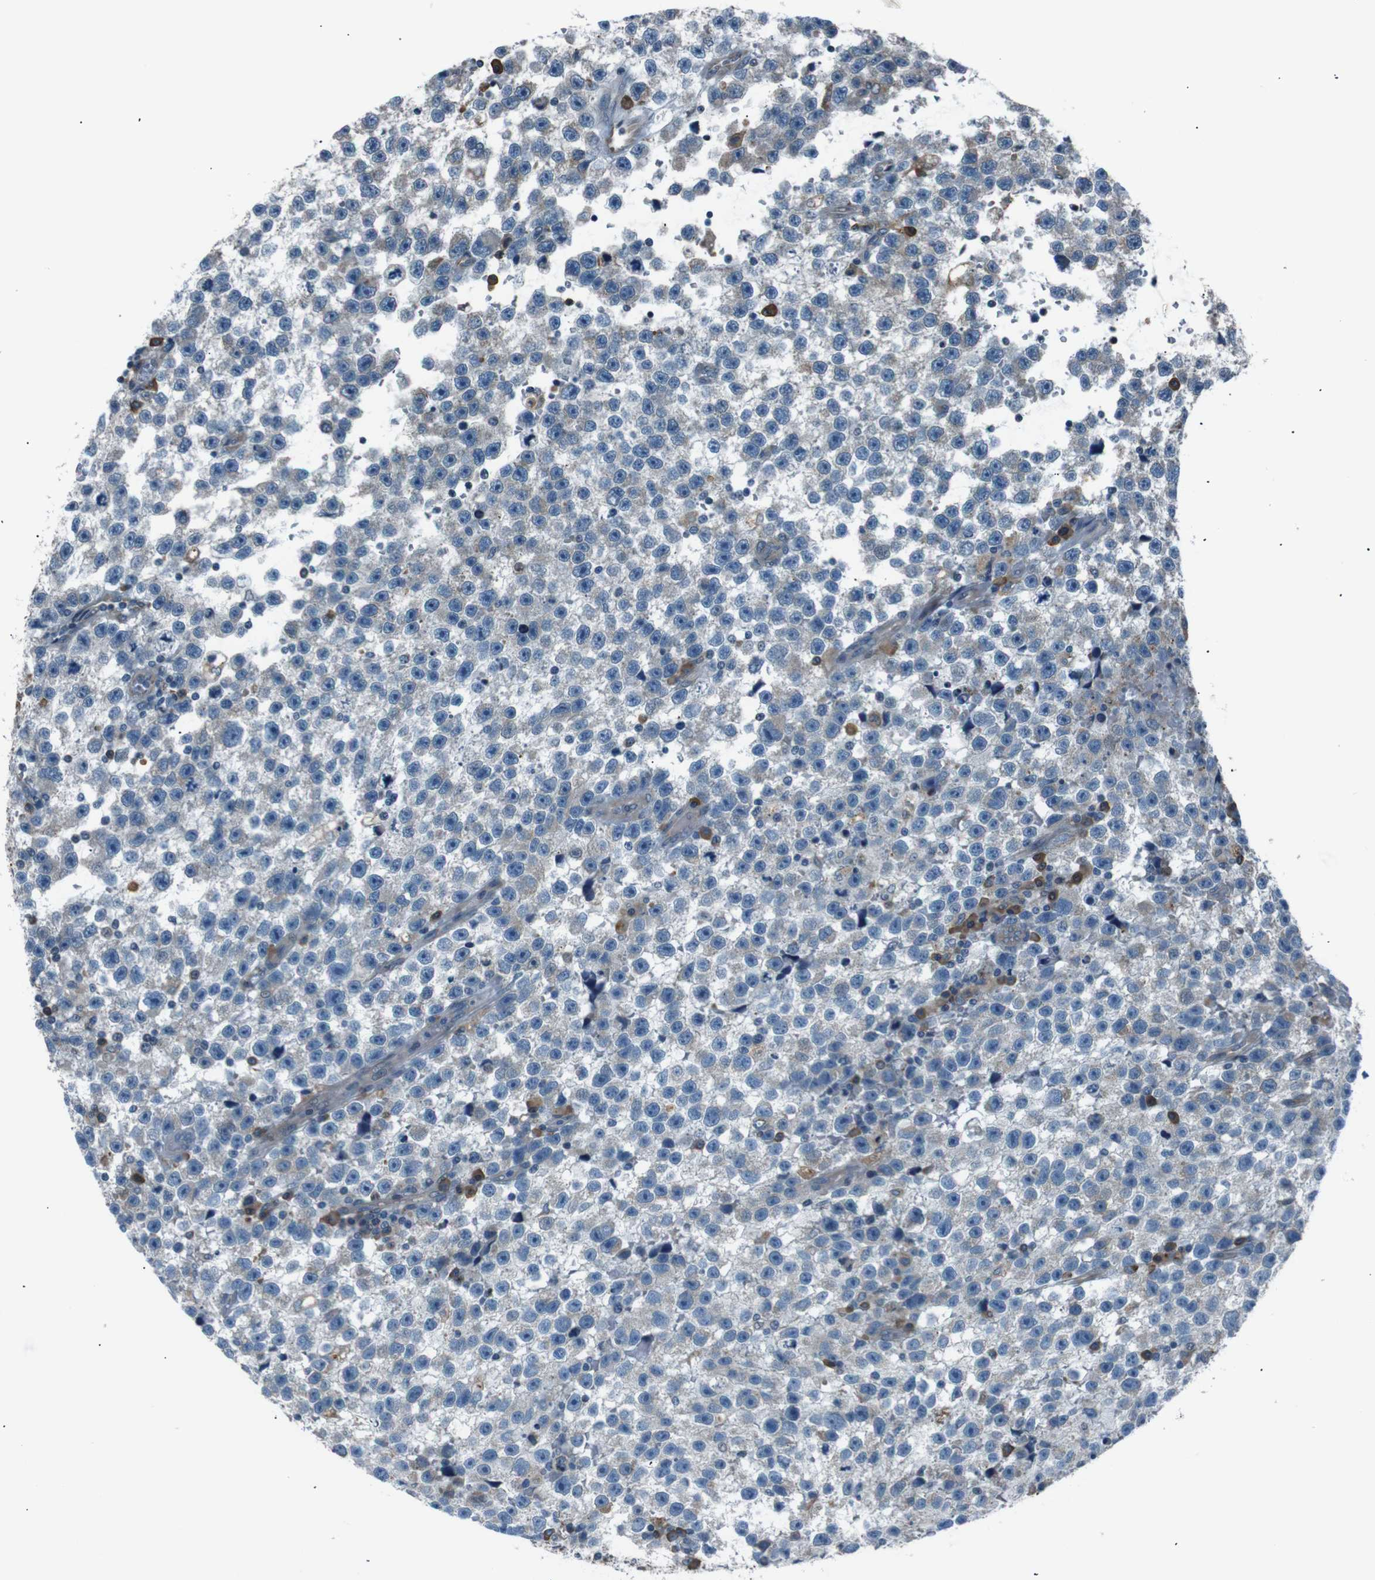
{"staining": {"intensity": "negative", "quantity": "none", "location": "none"}, "tissue": "testis cancer", "cell_type": "Tumor cells", "image_type": "cancer", "snomed": [{"axis": "morphology", "description": "Seminoma, NOS"}, {"axis": "topography", "description": "Testis"}], "caption": "Protein analysis of testis cancer (seminoma) demonstrates no significant staining in tumor cells.", "gene": "SIGMAR1", "patient": {"sex": "male", "age": 33}}